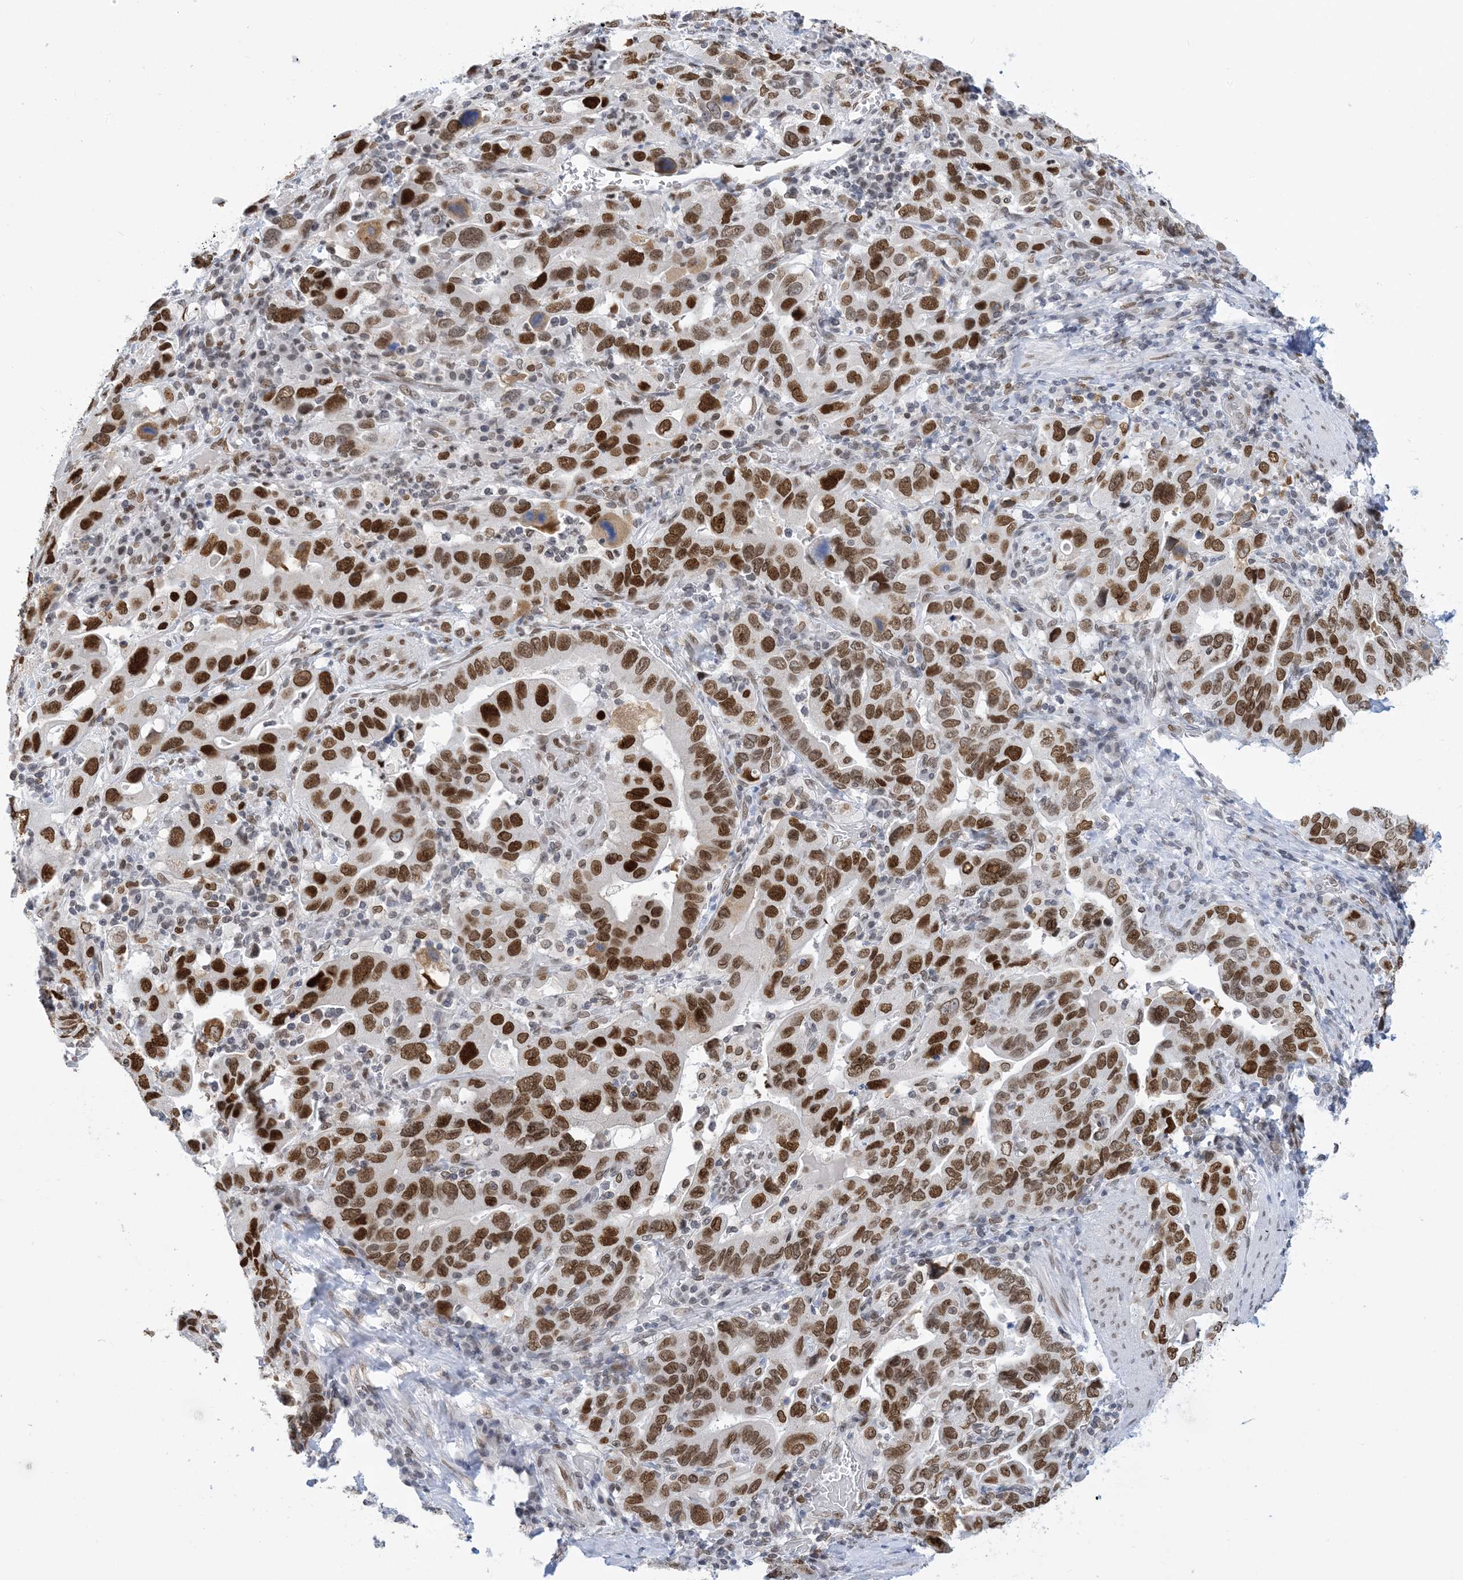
{"staining": {"intensity": "strong", "quantity": ">75%", "location": "nuclear"}, "tissue": "stomach cancer", "cell_type": "Tumor cells", "image_type": "cancer", "snomed": [{"axis": "morphology", "description": "Adenocarcinoma, NOS"}, {"axis": "topography", "description": "Stomach, upper"}], "caption": "IHC staining of adenocarcinoma (stomach), which reveals high levels of strong nuclear expression in approximately >75% of tumor cells indicating strong nuclear protein positivity. The staining was performed using DAB (brown) for protein detection and nuclei were counterstained in hematoxylin (blue).", "gene": "PCYT1A", "patient": {"sex": "male", "age": 62}}